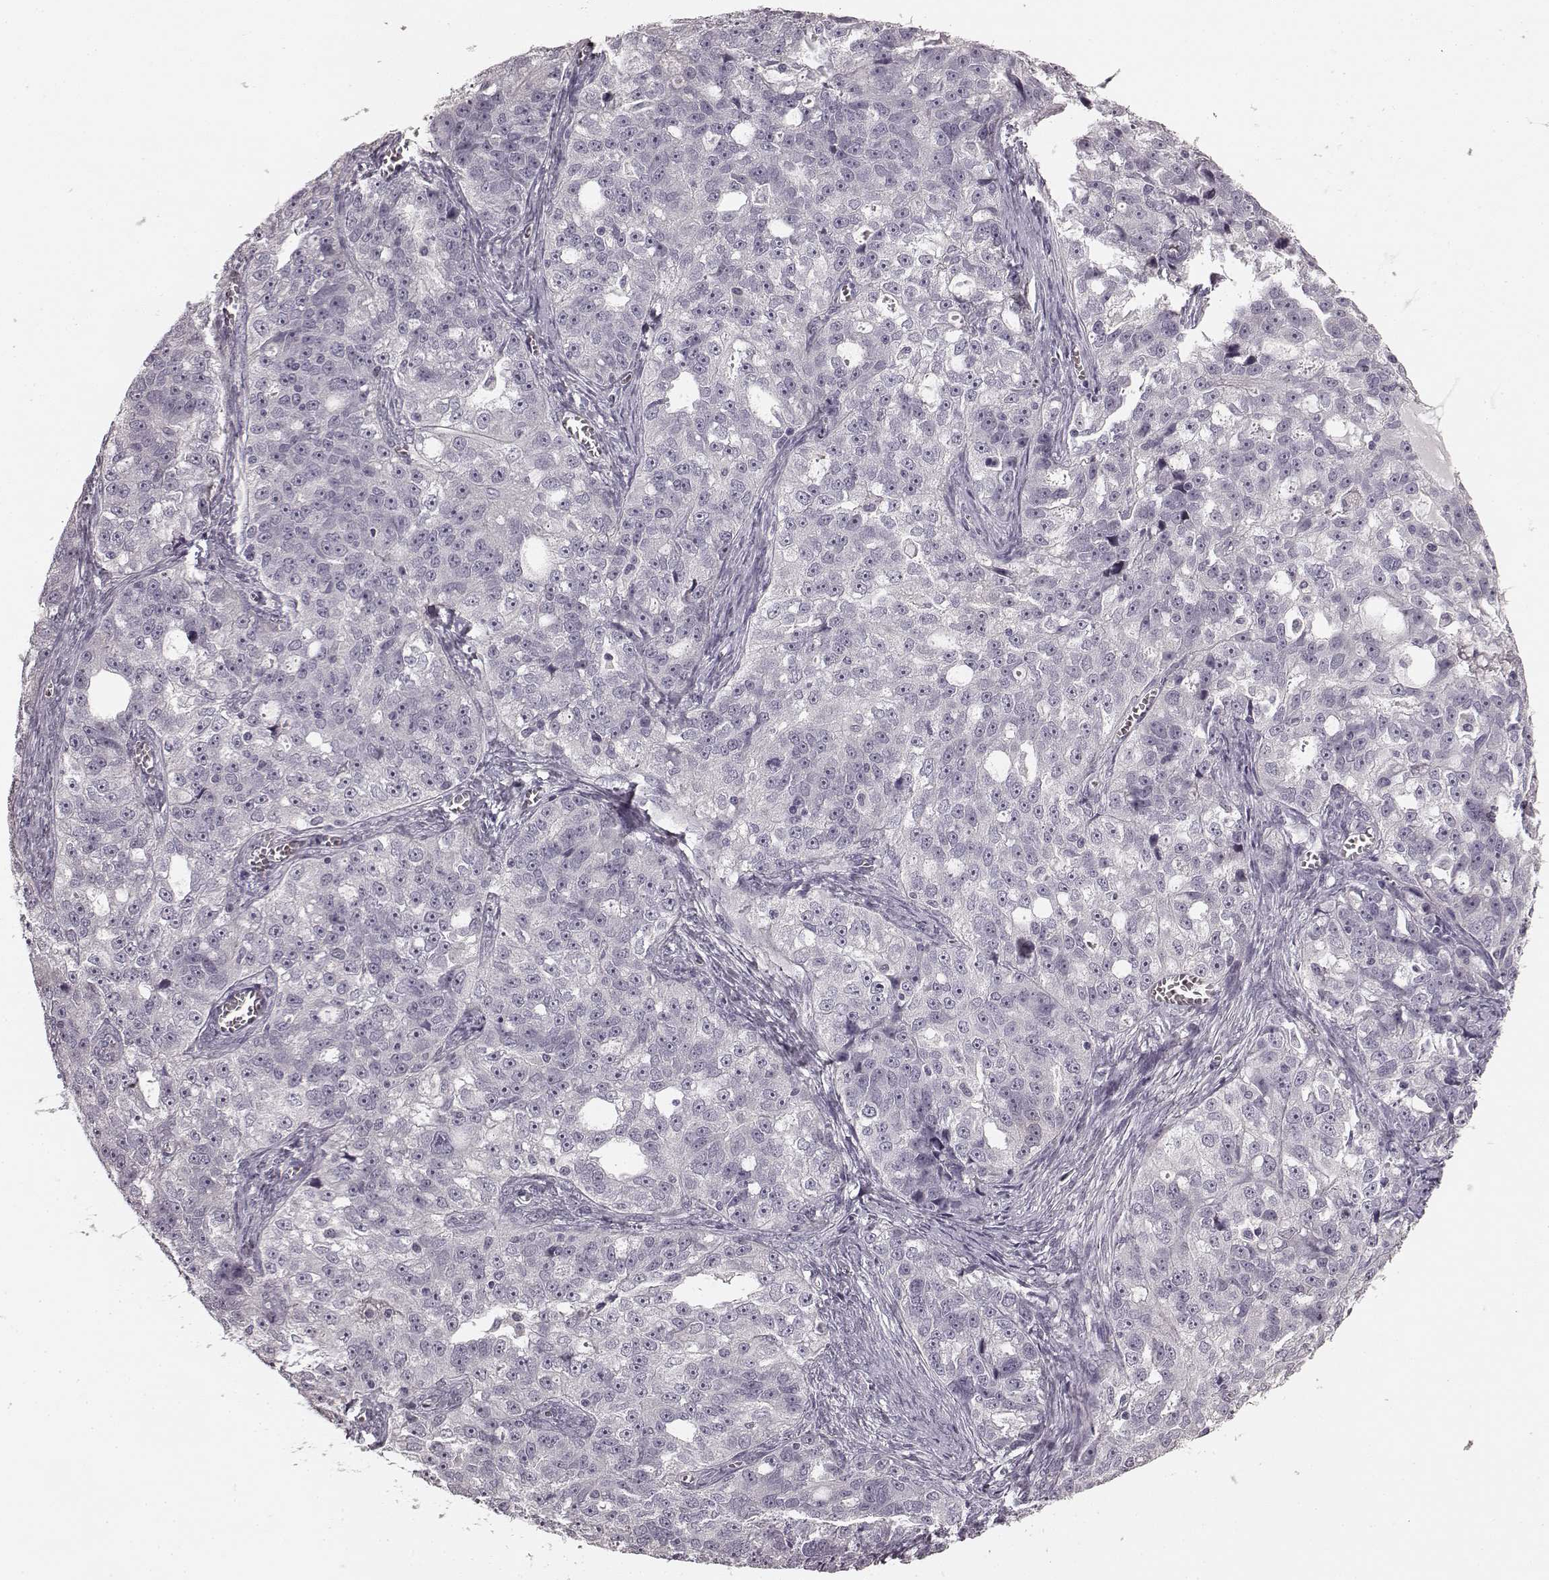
{"staining": {"intensity": "negative", "quantity": "none", "location": "none"}, "tissue": "ovarian cancer", "cell_type": "Tumor cells", "image_type": "cancer", "snomed": [{"axis": "morphology", "description": "Cystadenocarcinoma, serous, NOS"}, {"axis": "topography", "description": "Ovary"}], "caption": "This is a photomicrograph of immunohistochemistry (IHC) staining of serous cystadenocarcinoma (ovarian), which shows no positivity in tumor cells. The staining was performed using DAB to visualize the protein expression in brown, while the nuclei were stained in blue with hematoxylin (Magnification: 20x).", "gene": "RIT2", "patient": {"sex": "female", "age": 51}}